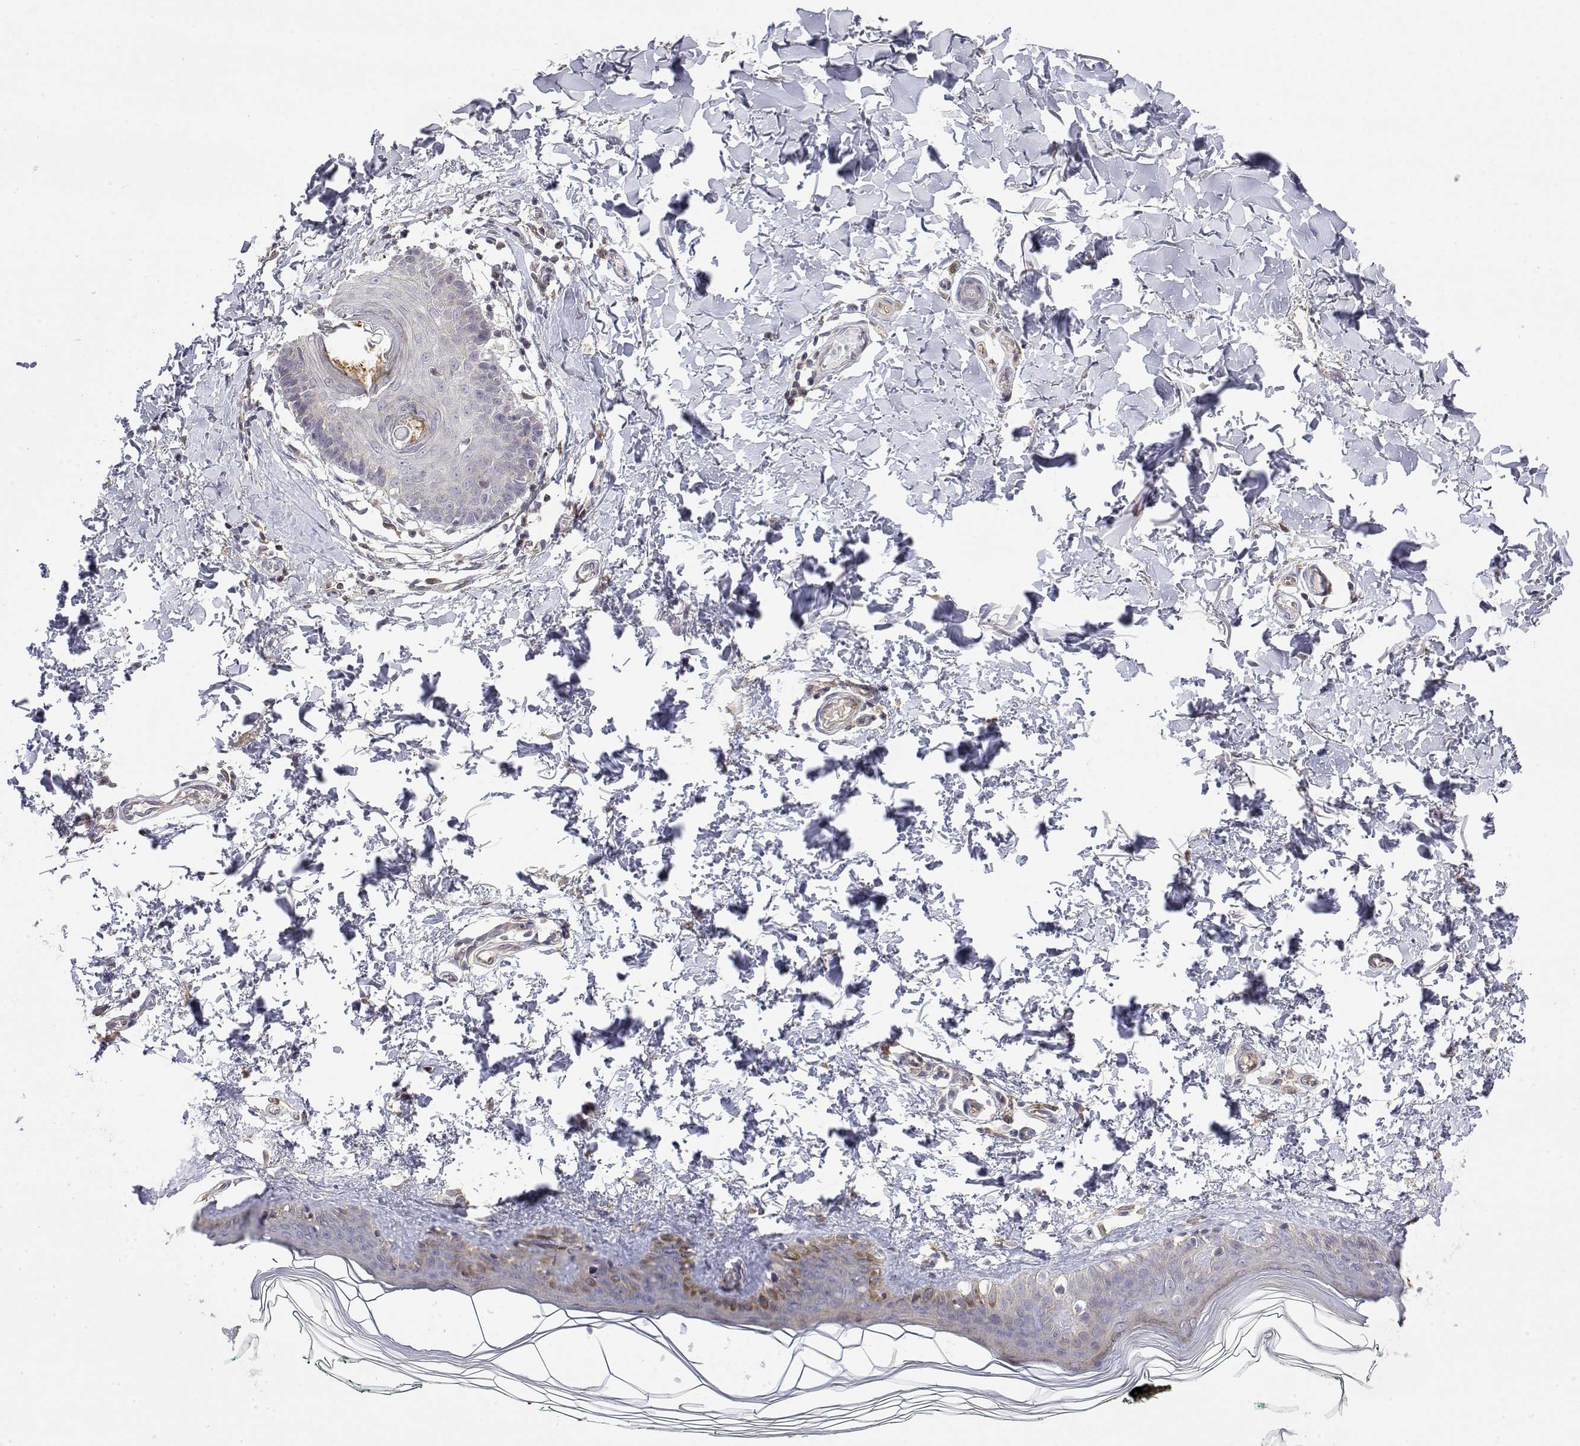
{"staining": {"intensity": "negative", "quantity": "none", "location": "none"}, "tissue": "skin", "cell_type": "Fibroblasts", "image_type": "normal", "snomed": [{"axis": "morphology", "description": "Normal tissue, NOS"}, {"axis": "topography", "description": "Skin"}, {"axis": "topography", "description": "Peripheral nerve tissue"}], "caption": "The photomicrograph demonstrates no staining of fibroblasts in normal skin.", "gene": "IGFBP4", "patient": {"sex": "female", "age": 45}}